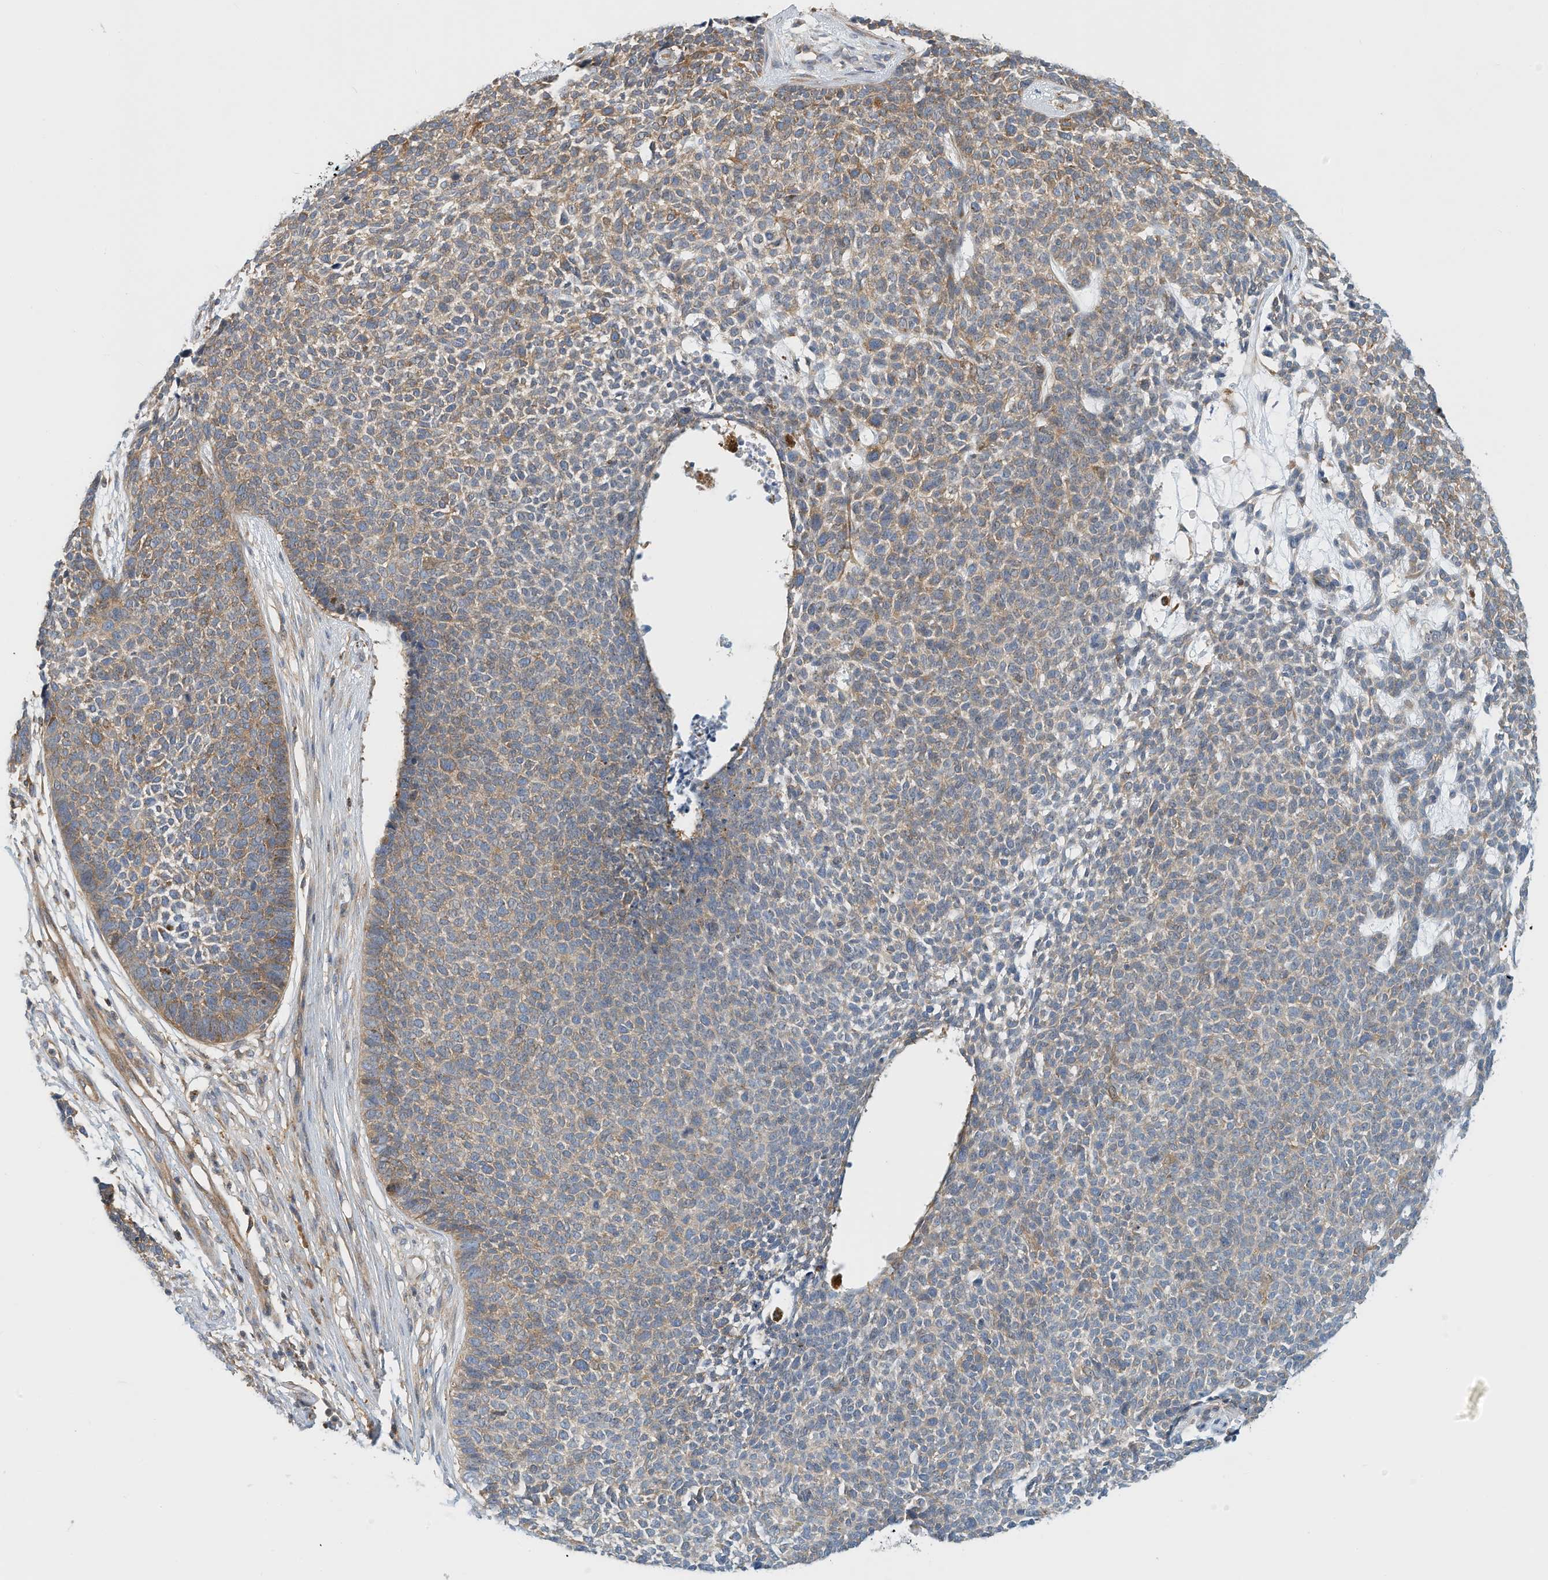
{"staining": {"intensity": "moderate", "quantity": "25%-75%", "location": "cytoplasmic/membranous"}, "tissue": "skin cancer", "cell_type": "Tumor cells", "image_type": "cancer", "snomed": [{"axis": "morphology", "description": "Basal cell carcinoma"}, {"axis": "topography", "description": "Skin"}], "caption": "Approximately 25%-75% of tumor cells in human skin cancer show moderate cytoplasmic/membranous protein expression as visualized by brown immunohistochemical staining.", "gene": "MICAL1", "patient": {"sex": "female", "age": 84}}